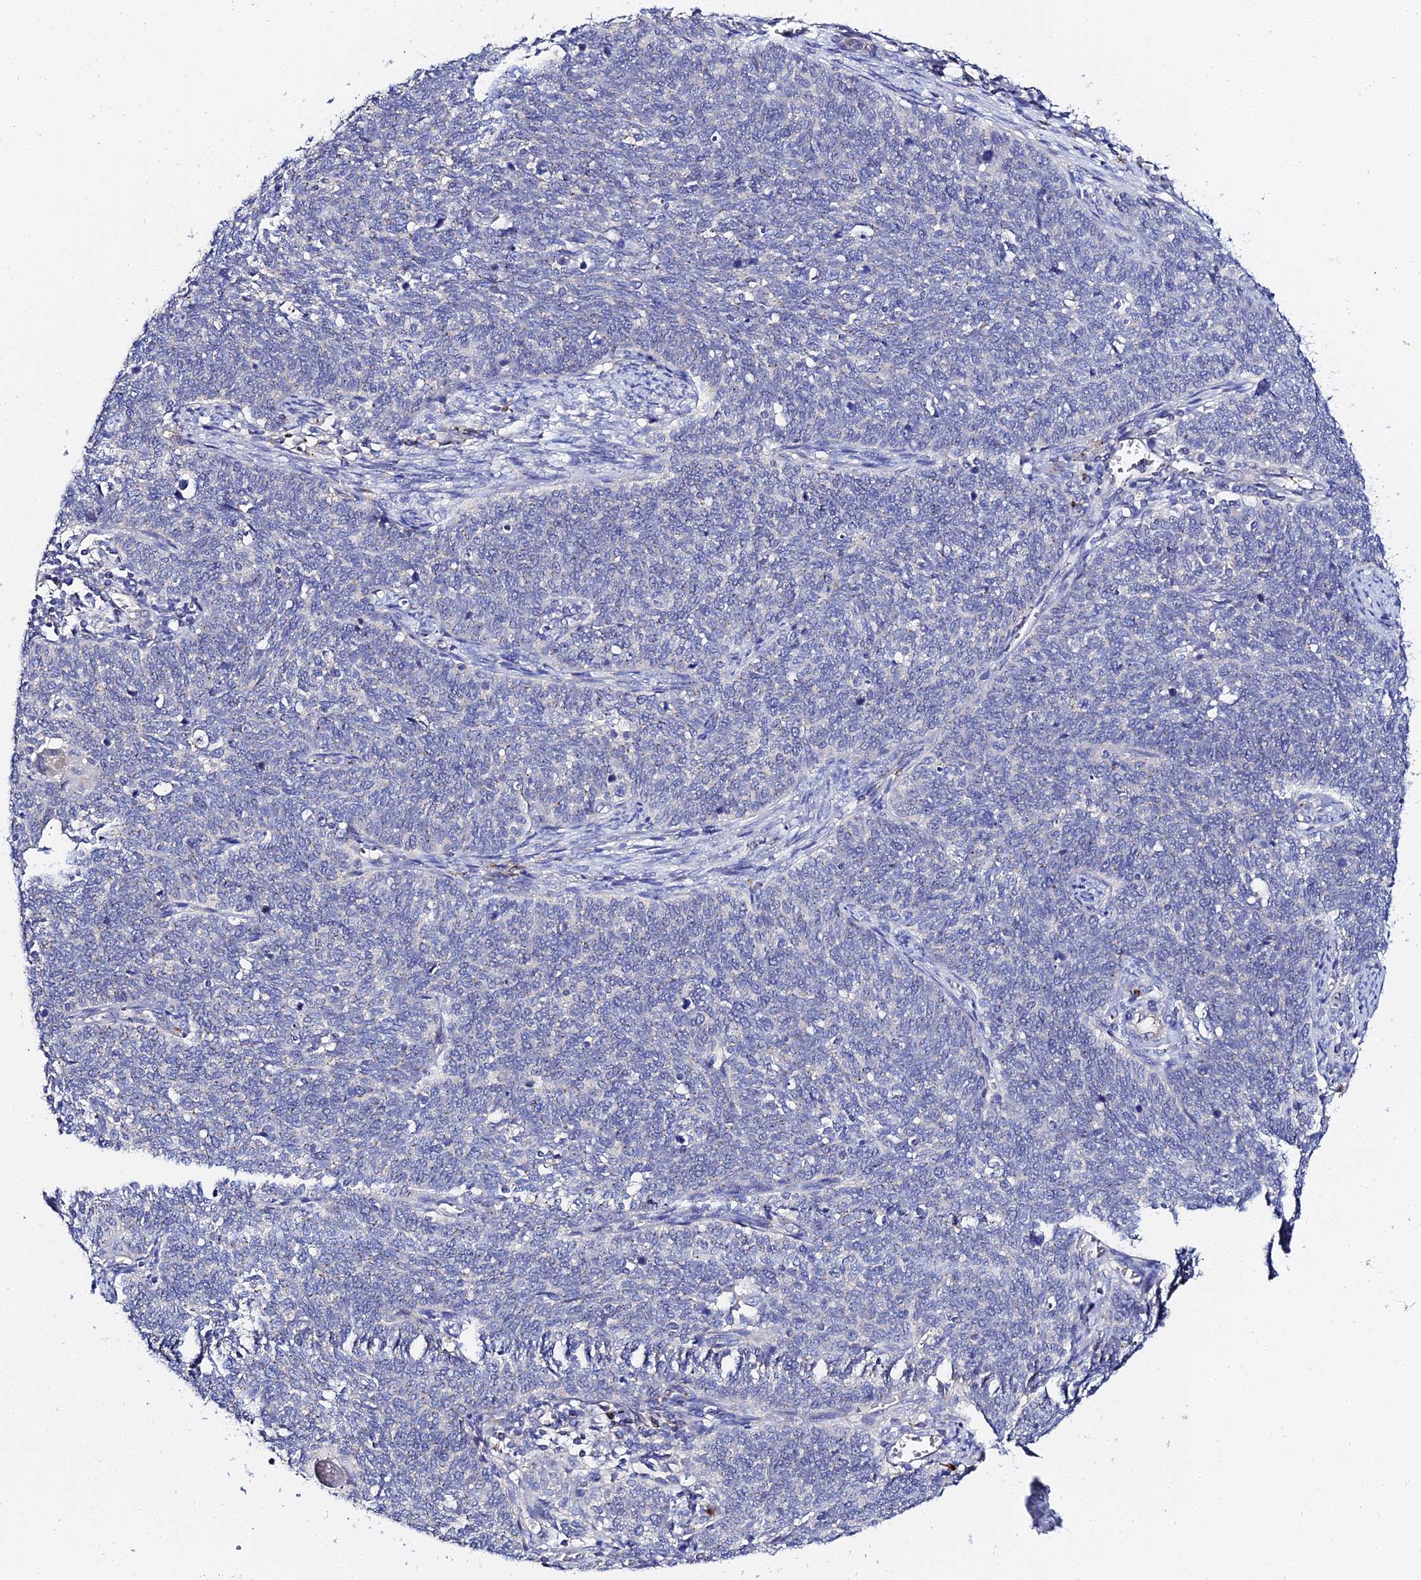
{"staining": {"intensity": "negative", "quantity": "none", "location": "none"}, "tissue": "cervical cancer", "cell_type": "Tumor cells", "image_type": "cancer", "snomed": [{"axis": "morphology", "description": "Squamous cell carcinoma, NOS"}, {"axis": "topography", "description": "Cervix"}], "caption": "Tumor cells show no significant staining in cervical cancer.", "gene": "APOBEC3H", "patient": {"sex": "female", "age": 39}}